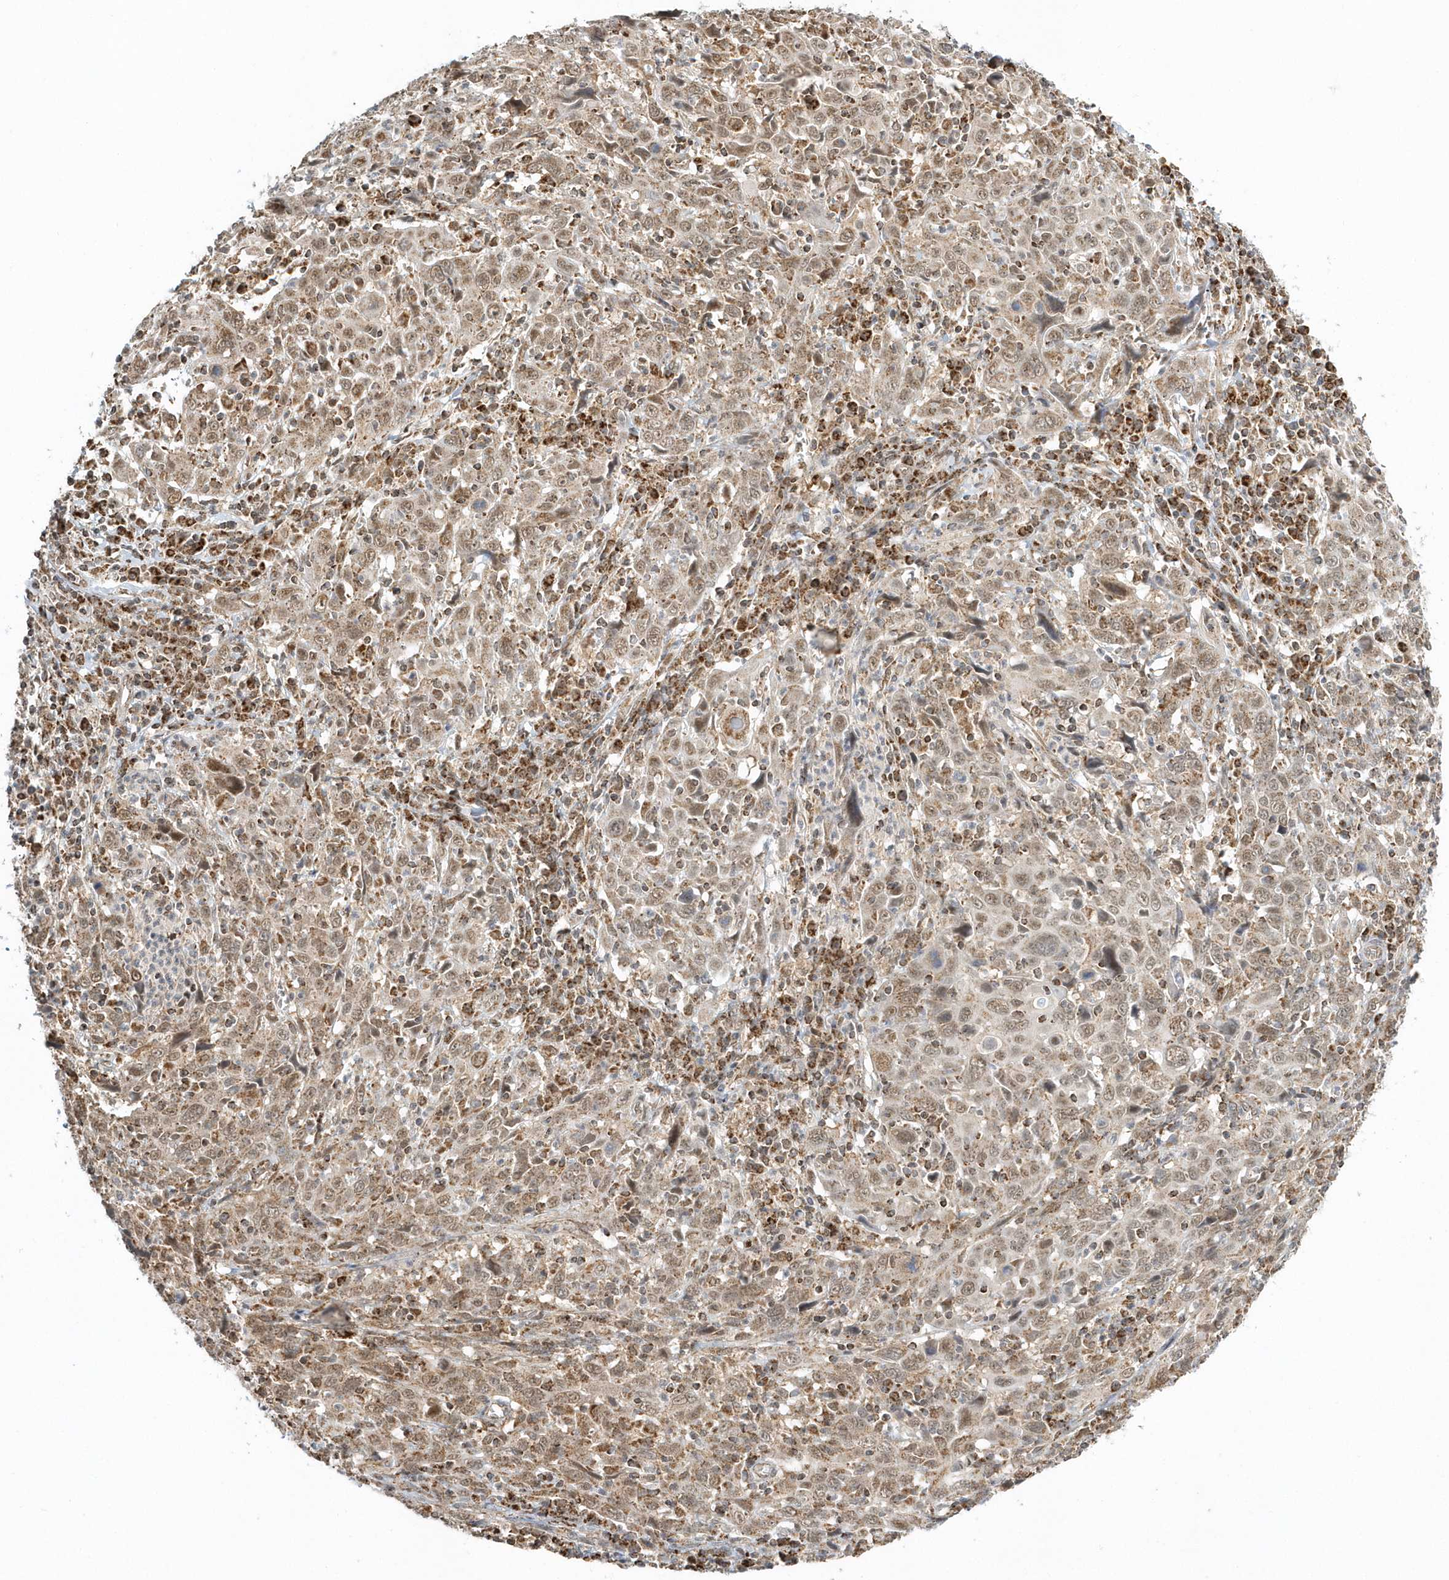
{"staining": {"intensity": "moderate", "quantity": ">75%", "location": "cytoplasmic/membranous,nuclear"}, "tissue": "cervical cancer", "cell_type": "Tumor cells", "image_type": "cancer", "snomed": [{"axis": "morphology", "description": "Squamous cell carcinoma, NOS"}, {"axis": "topography", "description": "Cervix"}], "caption": "An immunohistochemistry photomicrograph of neoplastic tissue is shown. Protein staining in brown labels moderate cytoplasmic/membranous and nuclear positivity in cervical squamous cell carcinoma within tumor cells.", "gene": "PSMD6", "patient": {"sex": "female", "age": 46}}